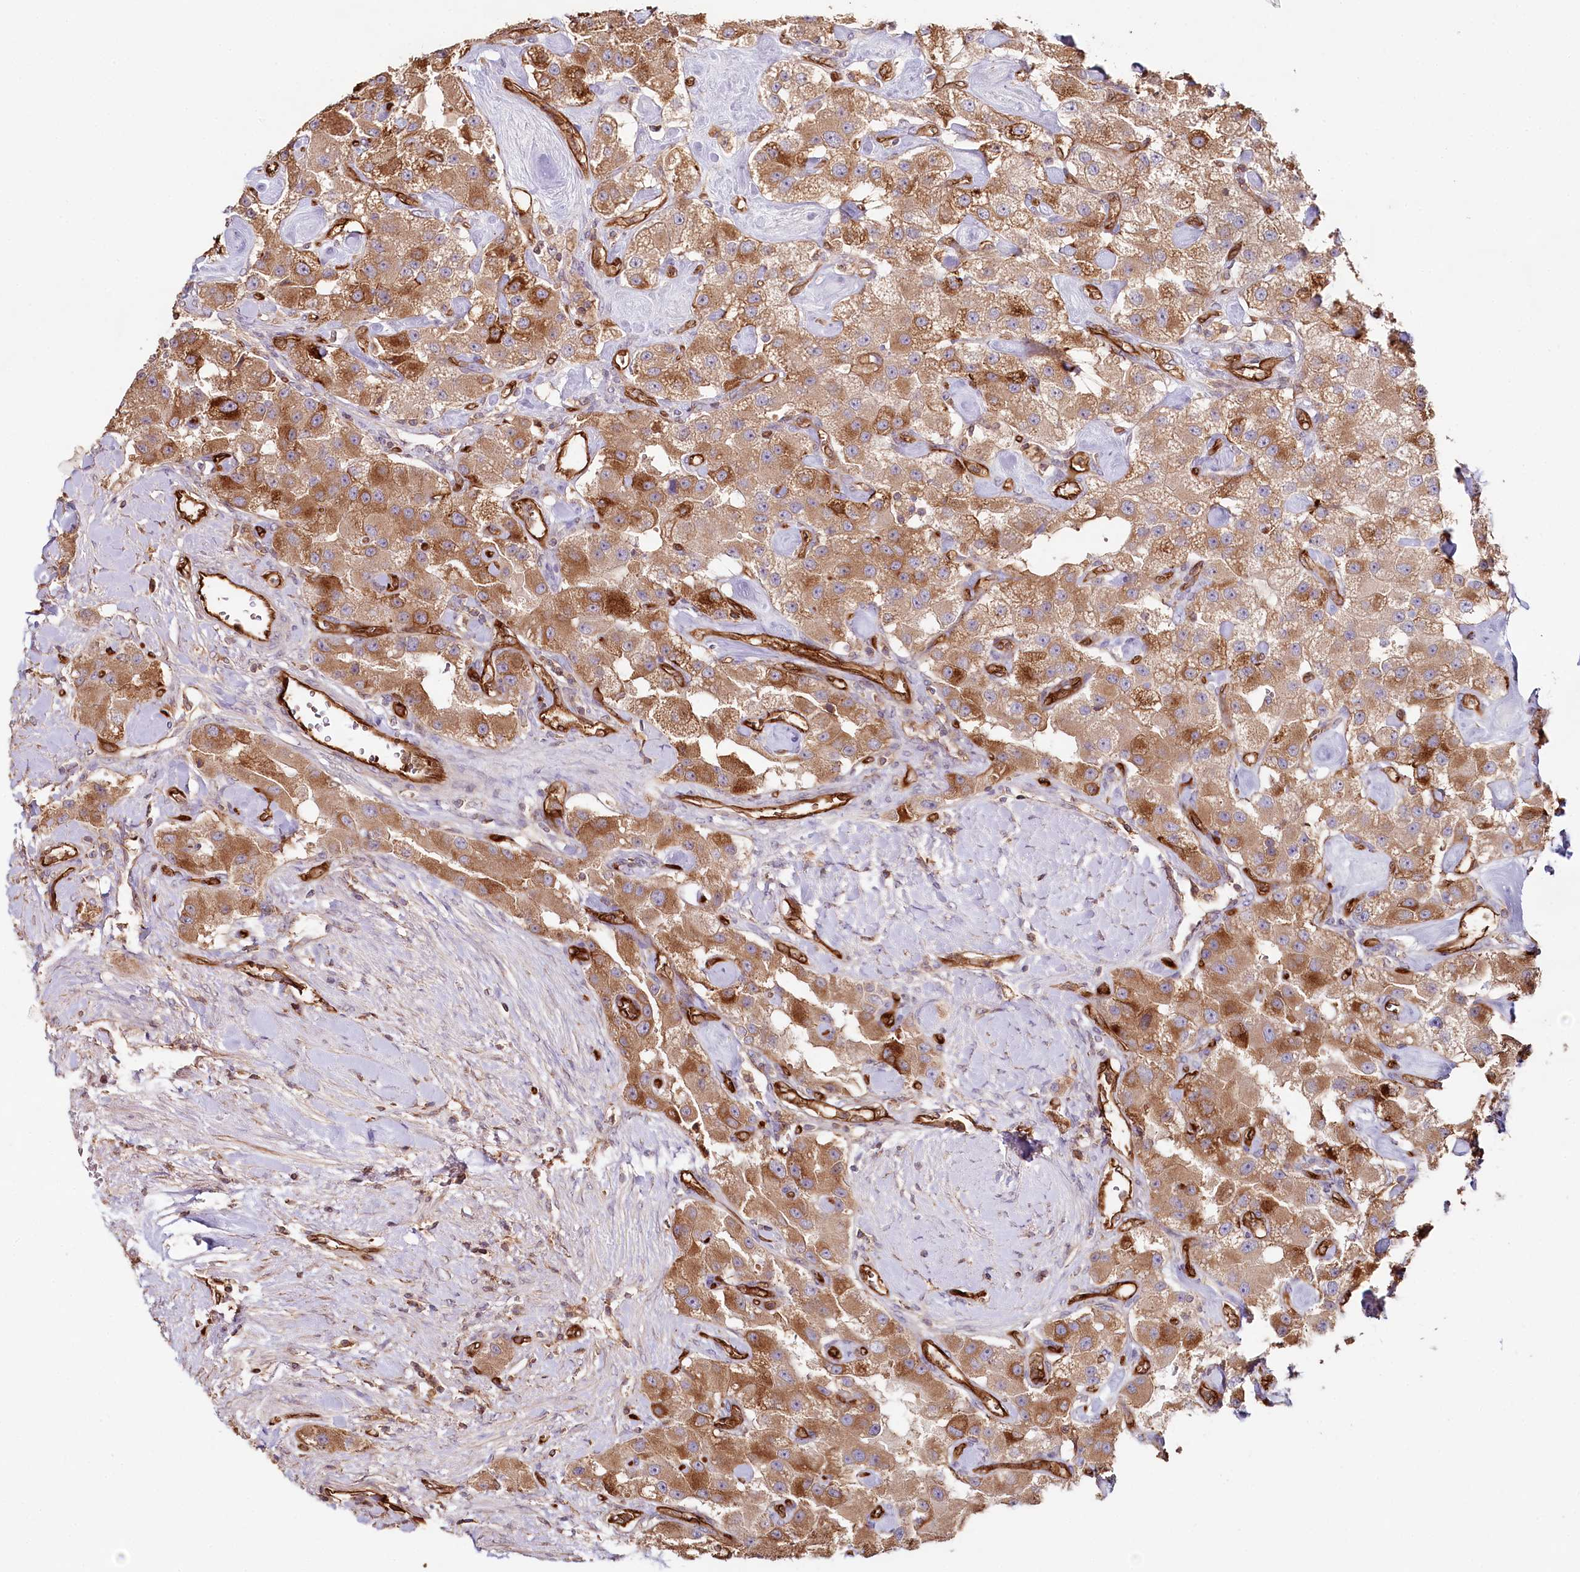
{"staining": {"intensity": "moderate", "quantity": ">75%", "location": "cytoplasmic/membranous"}, "tissue": "carcinoid", "cell_type": "Tumor cells", "image_type": "cancer", "snomed": [{"axis": "morphology", "description": "Carcinoid, malignant, NOS"}, {"axis": "topography", "description": "Pancreas"}], "caption": "DAB immunohistochemical staining of malignant carcinoid shows moderate cytoplasmic/membranous protein positivity in about >75% of tumor cells. Immunohistochemistry stains the protein of interest in brown and the nuclei are stained blue.", "gene": "RBP5", "patient": {"sex": "male", "age": 41}}